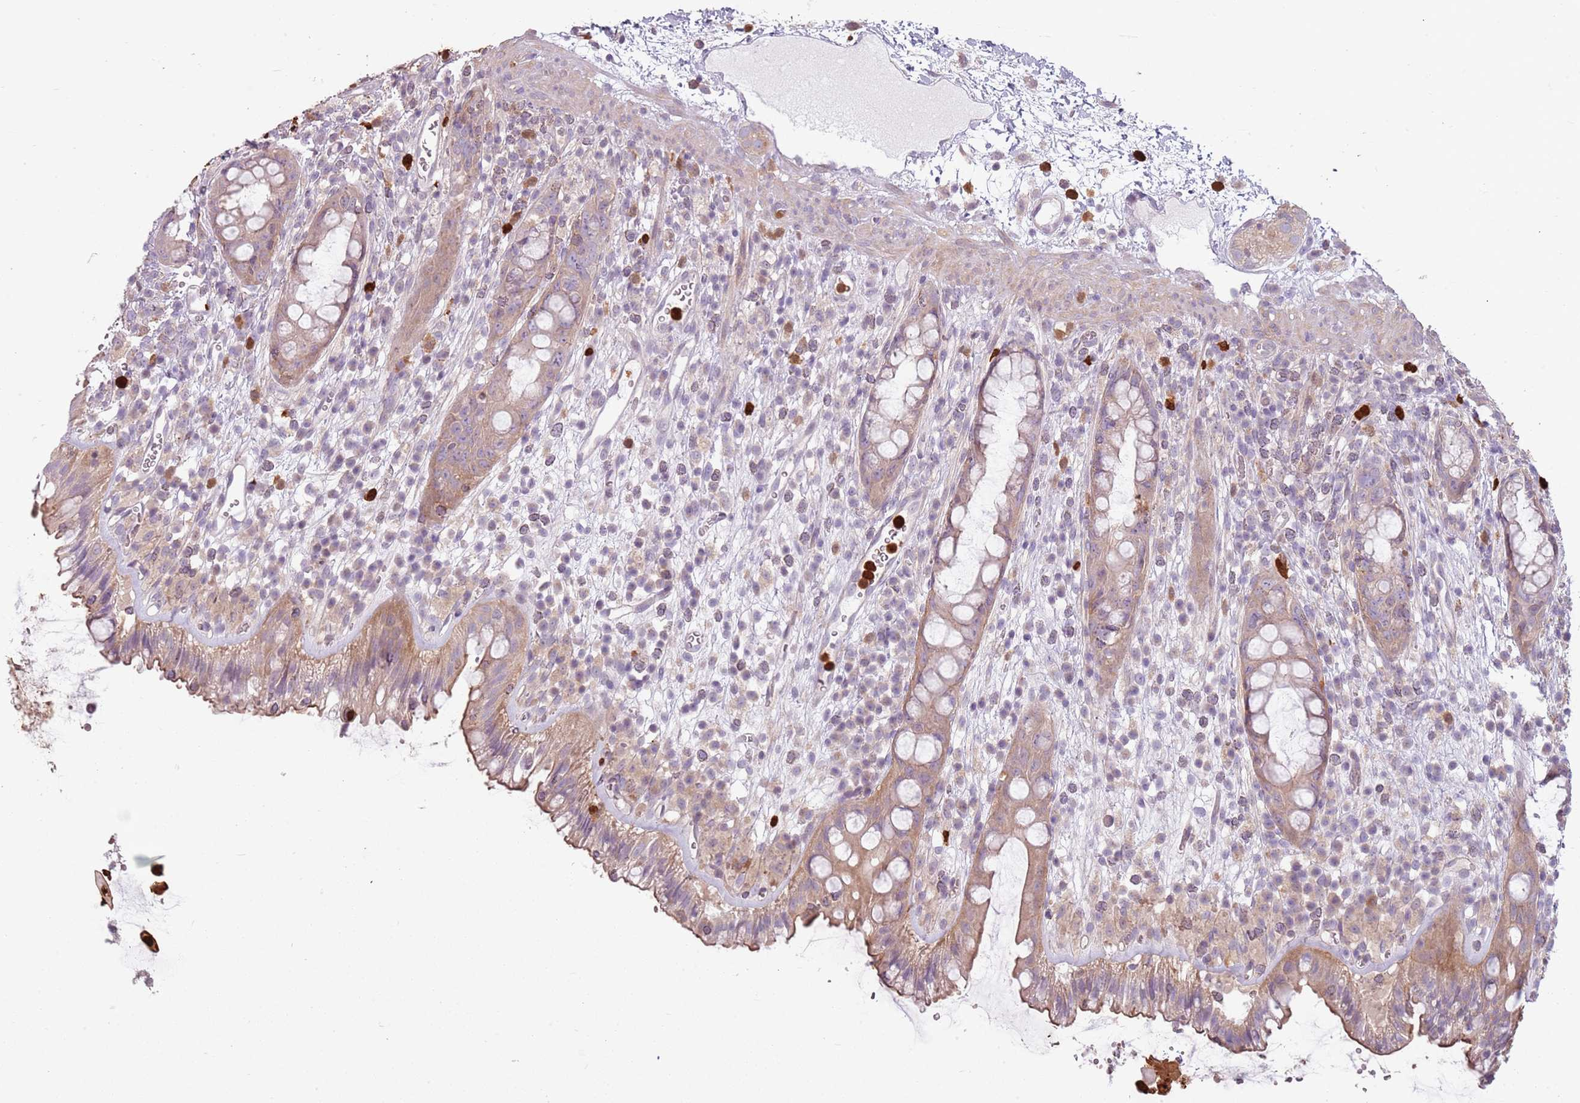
{"staining": {"intensity": "moderate", "quantity": "25%-75%", "location": "cytoplasmic/membranous"}, "tissue": "rectum", "cell_type": "Glandular cells", "image_type": "normal", "snomed": [{"axis": "morphology", "description": "Normal tissue, NOS"}, {"axis": "topography", "description": "Rectum"}], "caption": "The micrograph shows immunohistochemical staining of unremarkable rectum. There is moderate cytoplasmic/membranous staining is identified in approximately 25%-75% of glandular cells. (Stains: DAB in brown, nuclei in blue, Microscopy: brightfield microscopy at high magnification).", "gene": "SPAG4", "patient": {"sex": "female", "age": 57}}